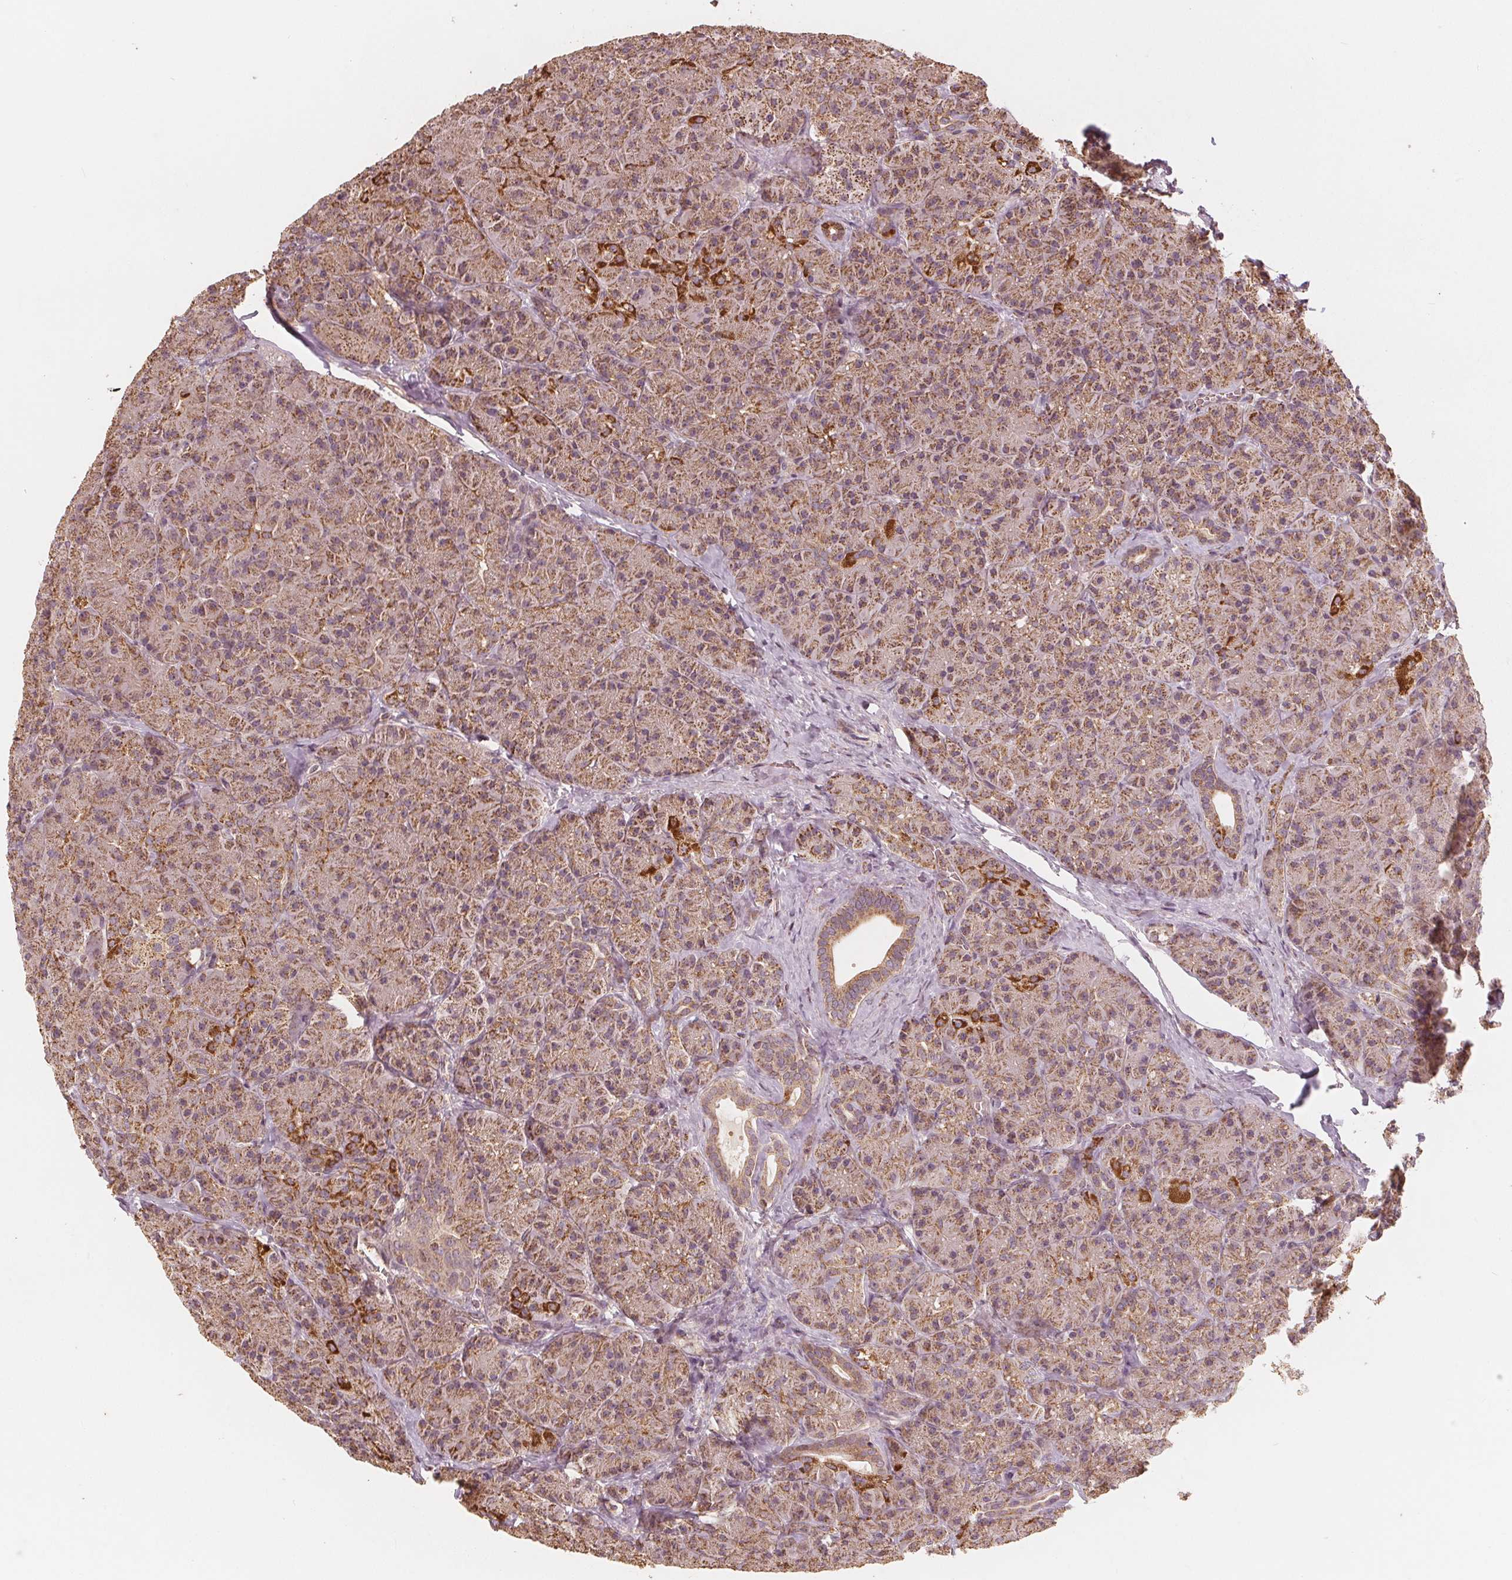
{"staining": {"intensity": "moderate", "quantity": ">75%", "location": "cytoplasmic/membranous"}, "tissue": "pancreas", "cell_type": "Exocrine glandular cells", "image_type": "normal", "snomed": [{"axis": "morphology", "description": "Normal tissue, NOS"}, {"axis": "topography", "description": "Pancreas"}], "caption": "Exocrine glandular cells exhibit medium levels of moderate cytoplasmic/membranous staining in approximately >75% of cells in unremarkable pancreas. The staining was performed using DAB (3,3'-diaminobenzidine), with brown indicating positive protein expression. Nuclei are stained blue with hematoxylin.", "gene": "PEX26", "patient": {"sex": "male", "age": 57}}